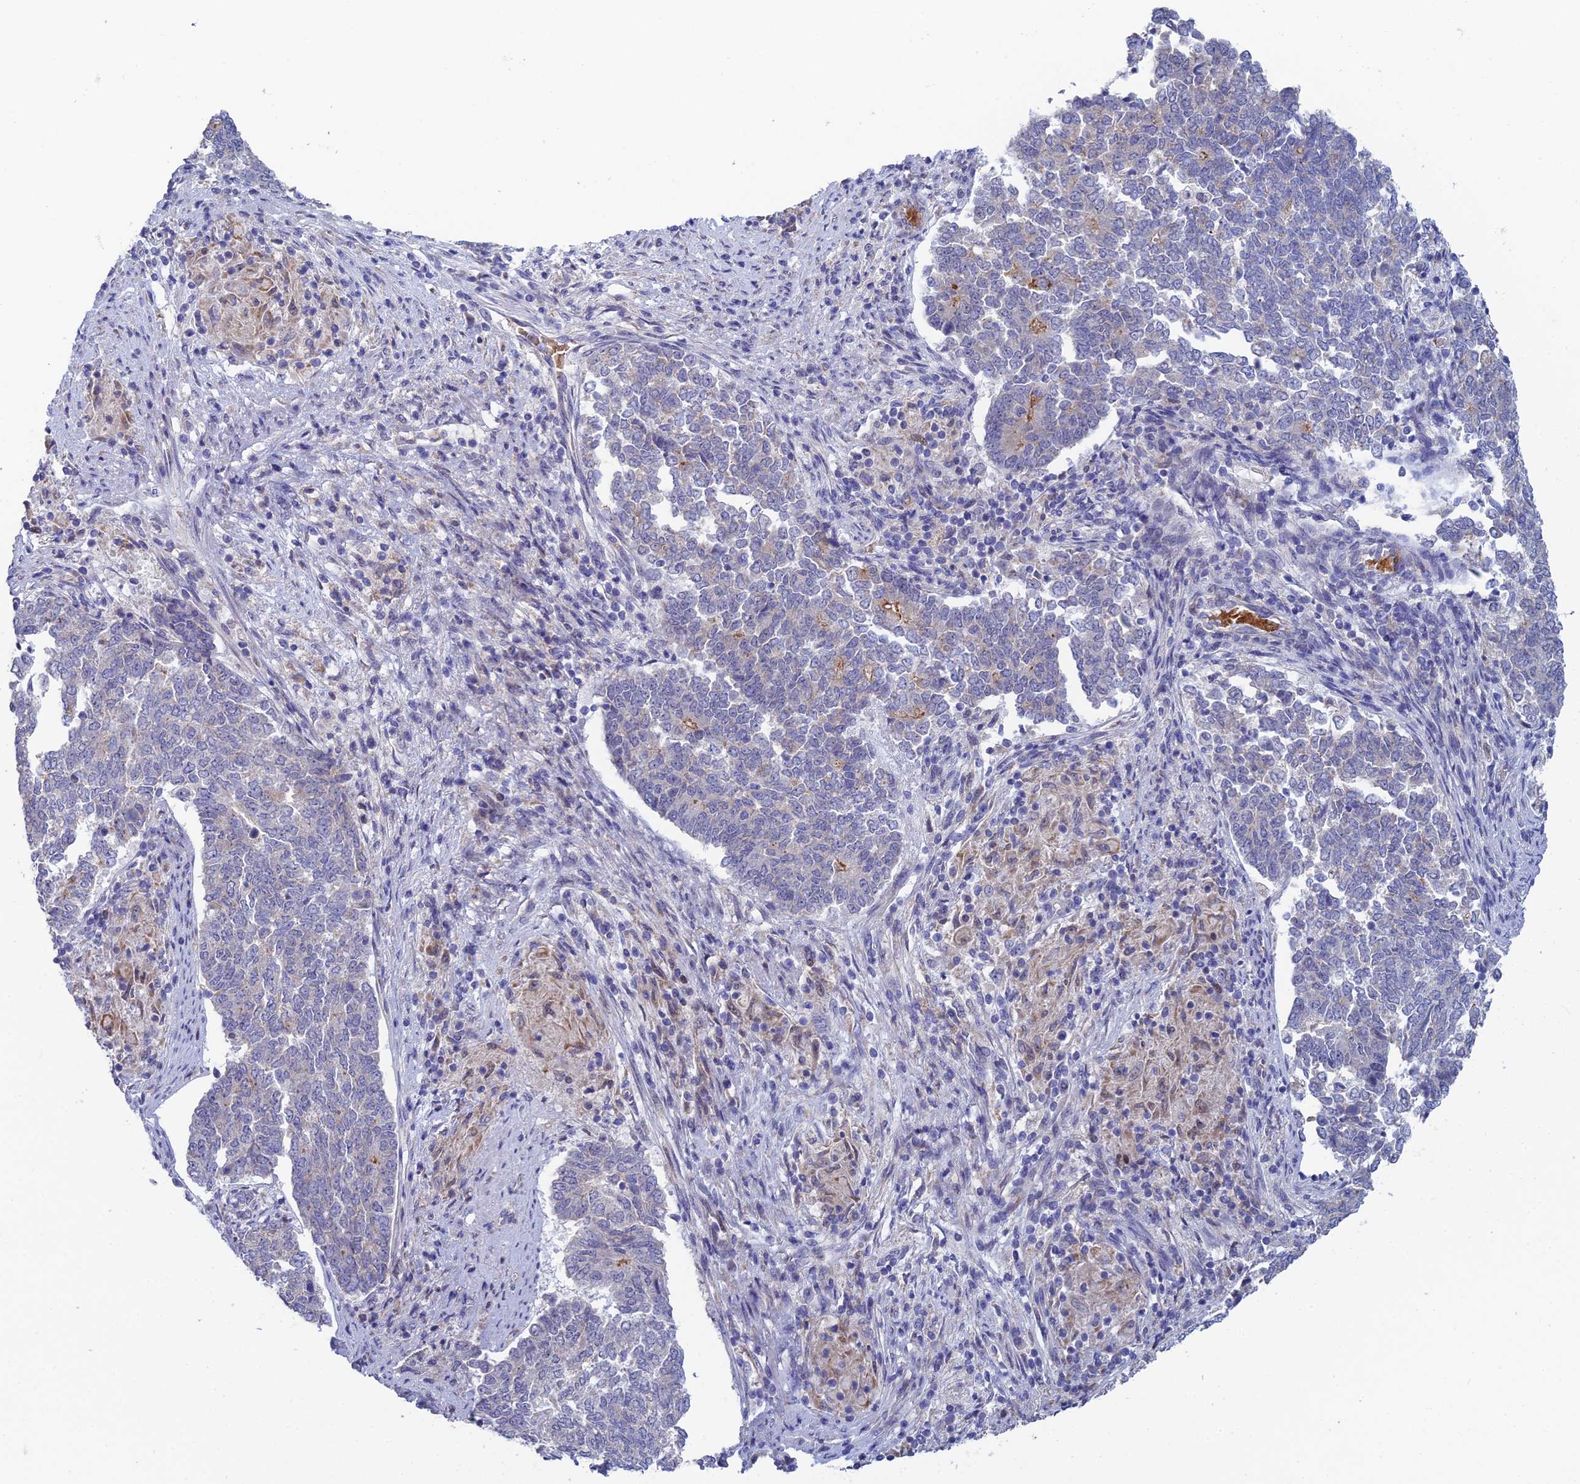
{"staining": {"intensity": "moderate", "quantity": "<25%", "location": "cytoplasmic/membranous"}, "tissue": "endometrial cancer", "cell_type": "Tumor cells", "image_type": "cancer", "snomed": [{"axis": "morphology", "description": "Adenocarcinoma, NOS"}, {"axis": "topography", "description": "Endometrium"}], "caption": "Endometrial cancer stained with a protein marker shows moderate staining in tumor cells.", "gene": "GIPC1", "patient": {"sex": "female", "age": 80}}